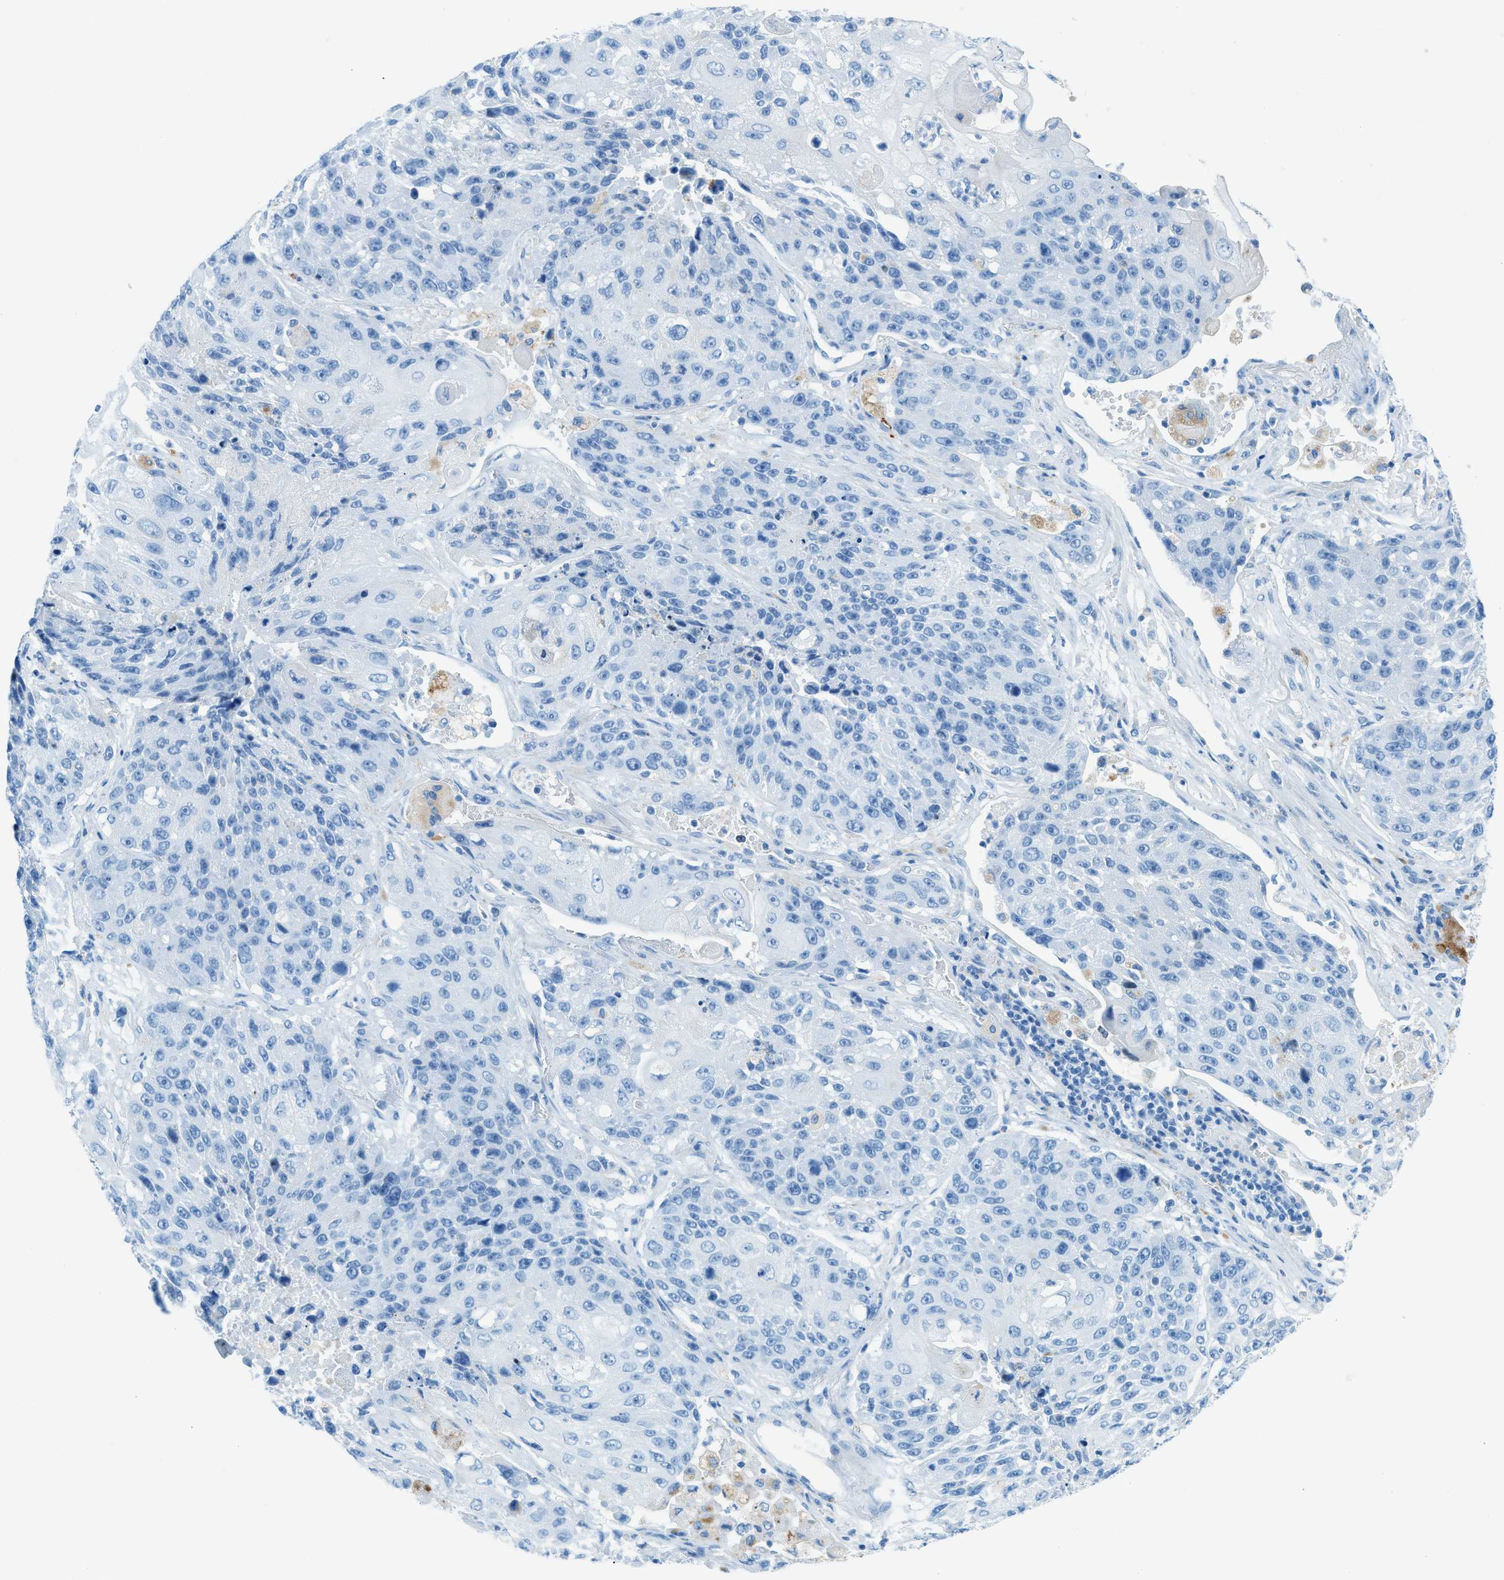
{"staining": {"intensity": "negative", "quantity": "none", "location": "none"}, "tissue": "lung cancer", "cell_type": "Tumor cells", "image_type": "cancer", "snomed": [{"axis": "morphology", "description": "Squamous cell carcinoma, NOS"}, {"axis": "topography", "description": "Lung"}], "caption": "A photomicrograph of squamous cell carcinoma (lung) stained for a protein shows no brown staining in tumor cells.", "gene": "C21orf62", "patient": {"sex": "male", "age": 61}}